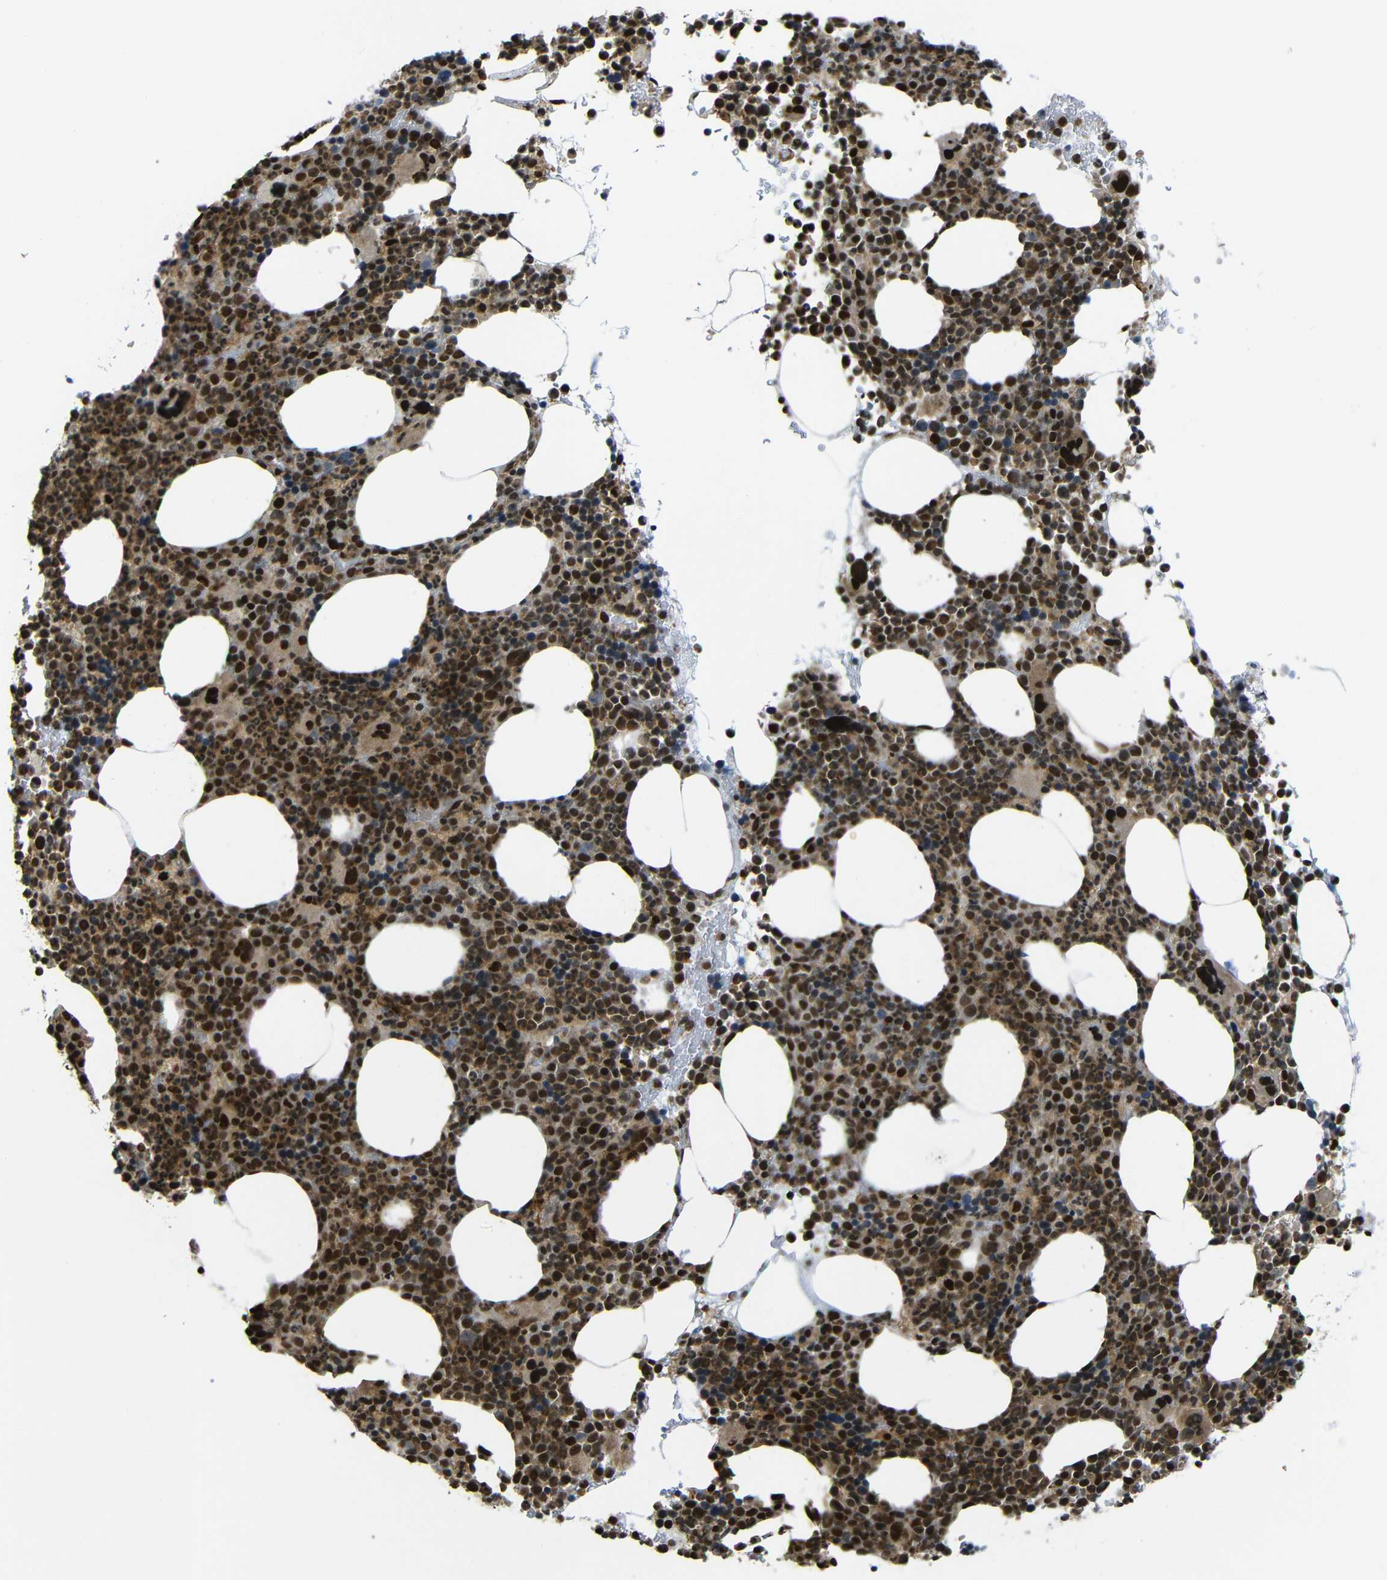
{"staining": {"intensity": "strong", "quantity": ">75%", "location": "cytoplasmic/membranous,nuclear"}, "tissue": "bone marrow", "cell_type": "Hematopoietic cells", "image_type": "normal", "snomed": [{"axis": "morphology", "description": "Normal tissue, NOS"}, {"axis": "morphology", "description": "Inflammation, NOS"}, {"axis": "topography", "description": "Bone marrow"}], "caption": "Bone marrow stained with a brown dye reveals strong cytoplasmic/membranous,nuclear positive staining in about >75% of hematopoietic cells.", "gene": "TCF7L2", "patient": {"sex": "male", "age": 73}}